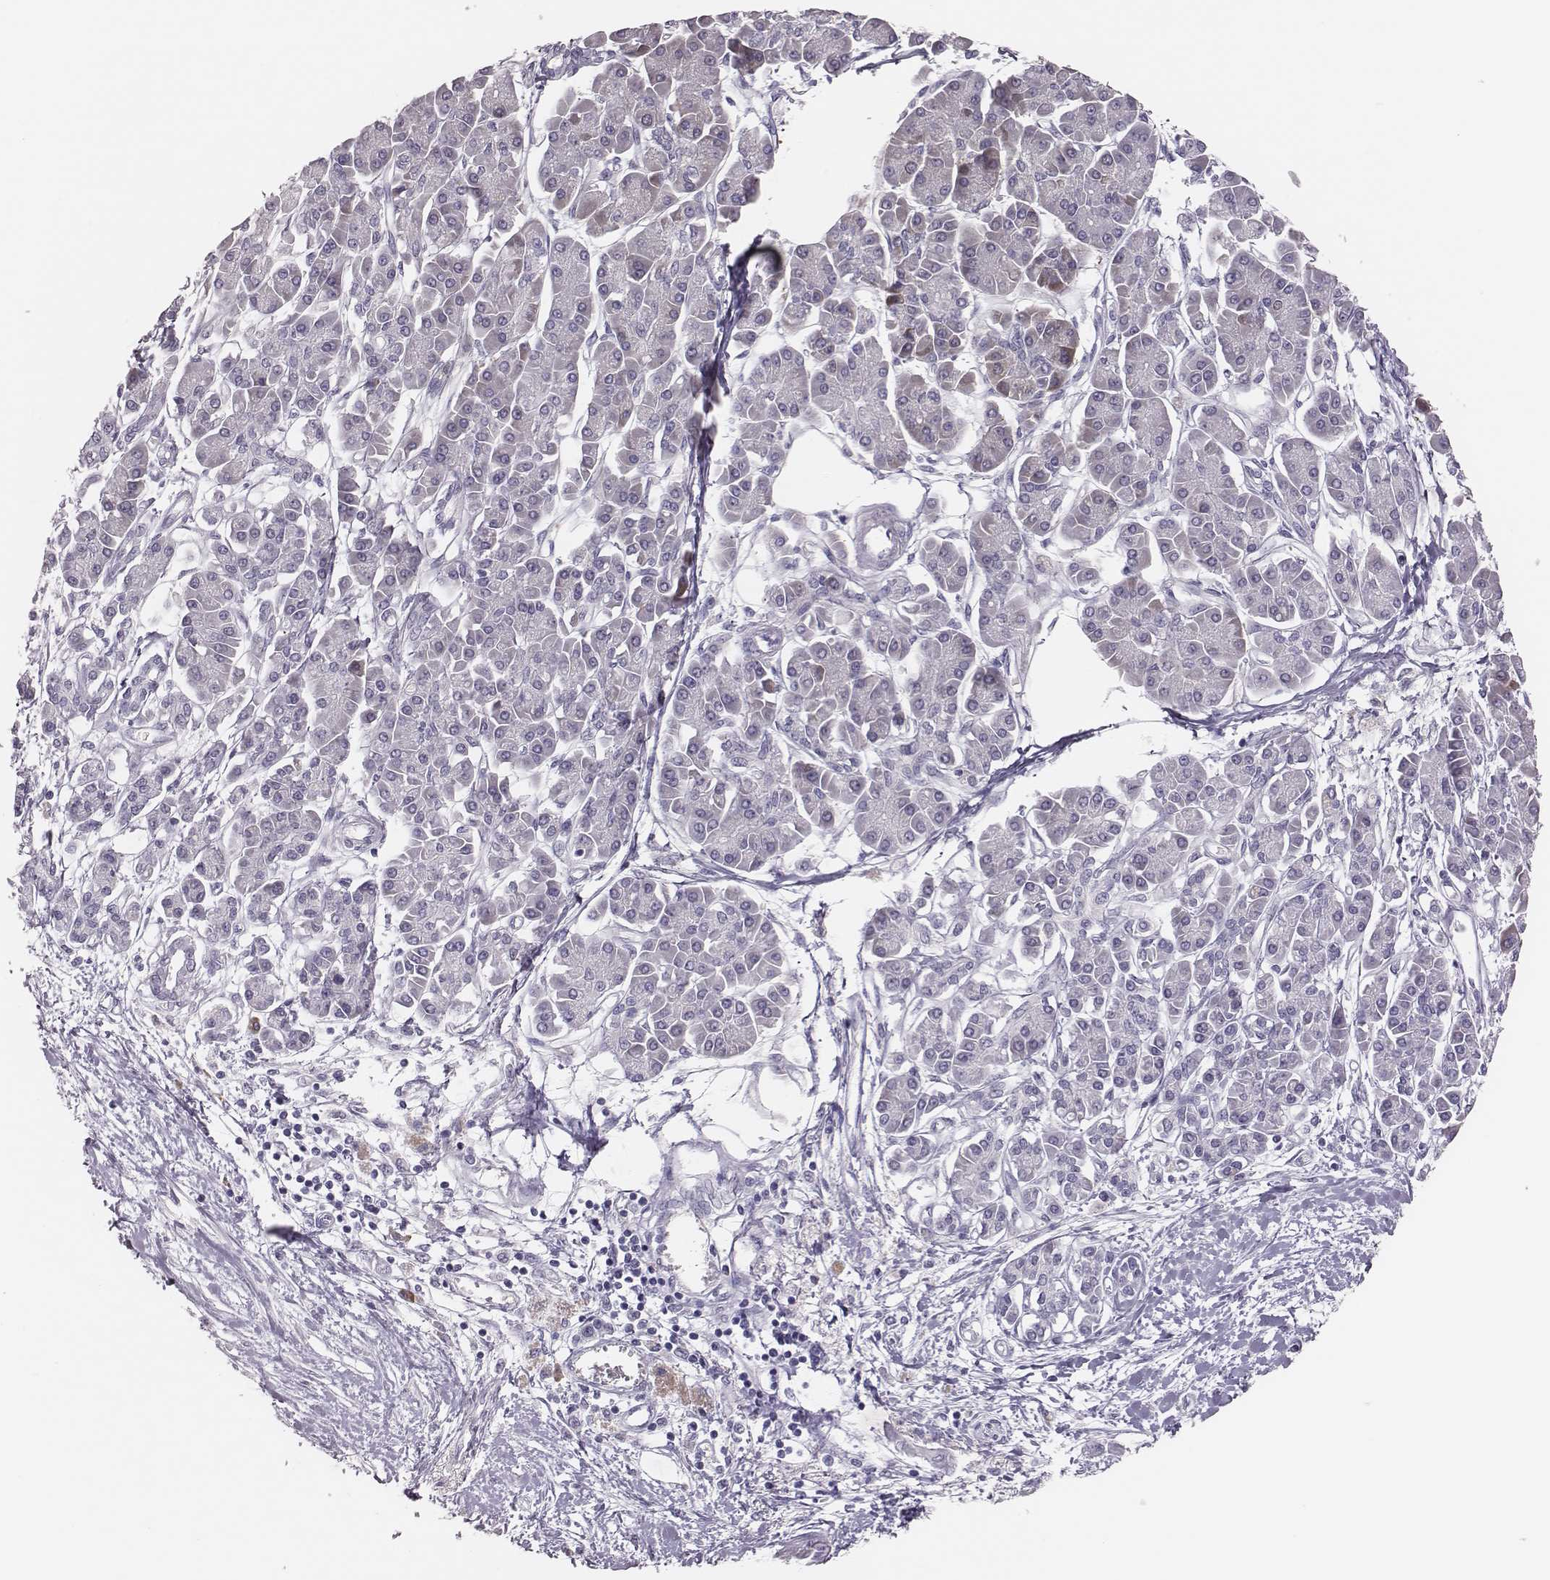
{"staining": {"intensity": "negative", "quantity": "none", "location": "none"}, "tissue": "pancreatic cancer", "cell_type": "Tumor cells", "image_type": "cancer", "snomed": [{"axis": "morphology", "description": "Adenocarcinoma, NOS"}, {"axis": "topography", "description": "Pancreas"}], "caption": "Immunohistochemistry of human adenocarcinoma (pancreatic) demonstrates no positivity in tumor cells.", "gene": "PBK", "patient": {"sex": "female", "age": 77}}